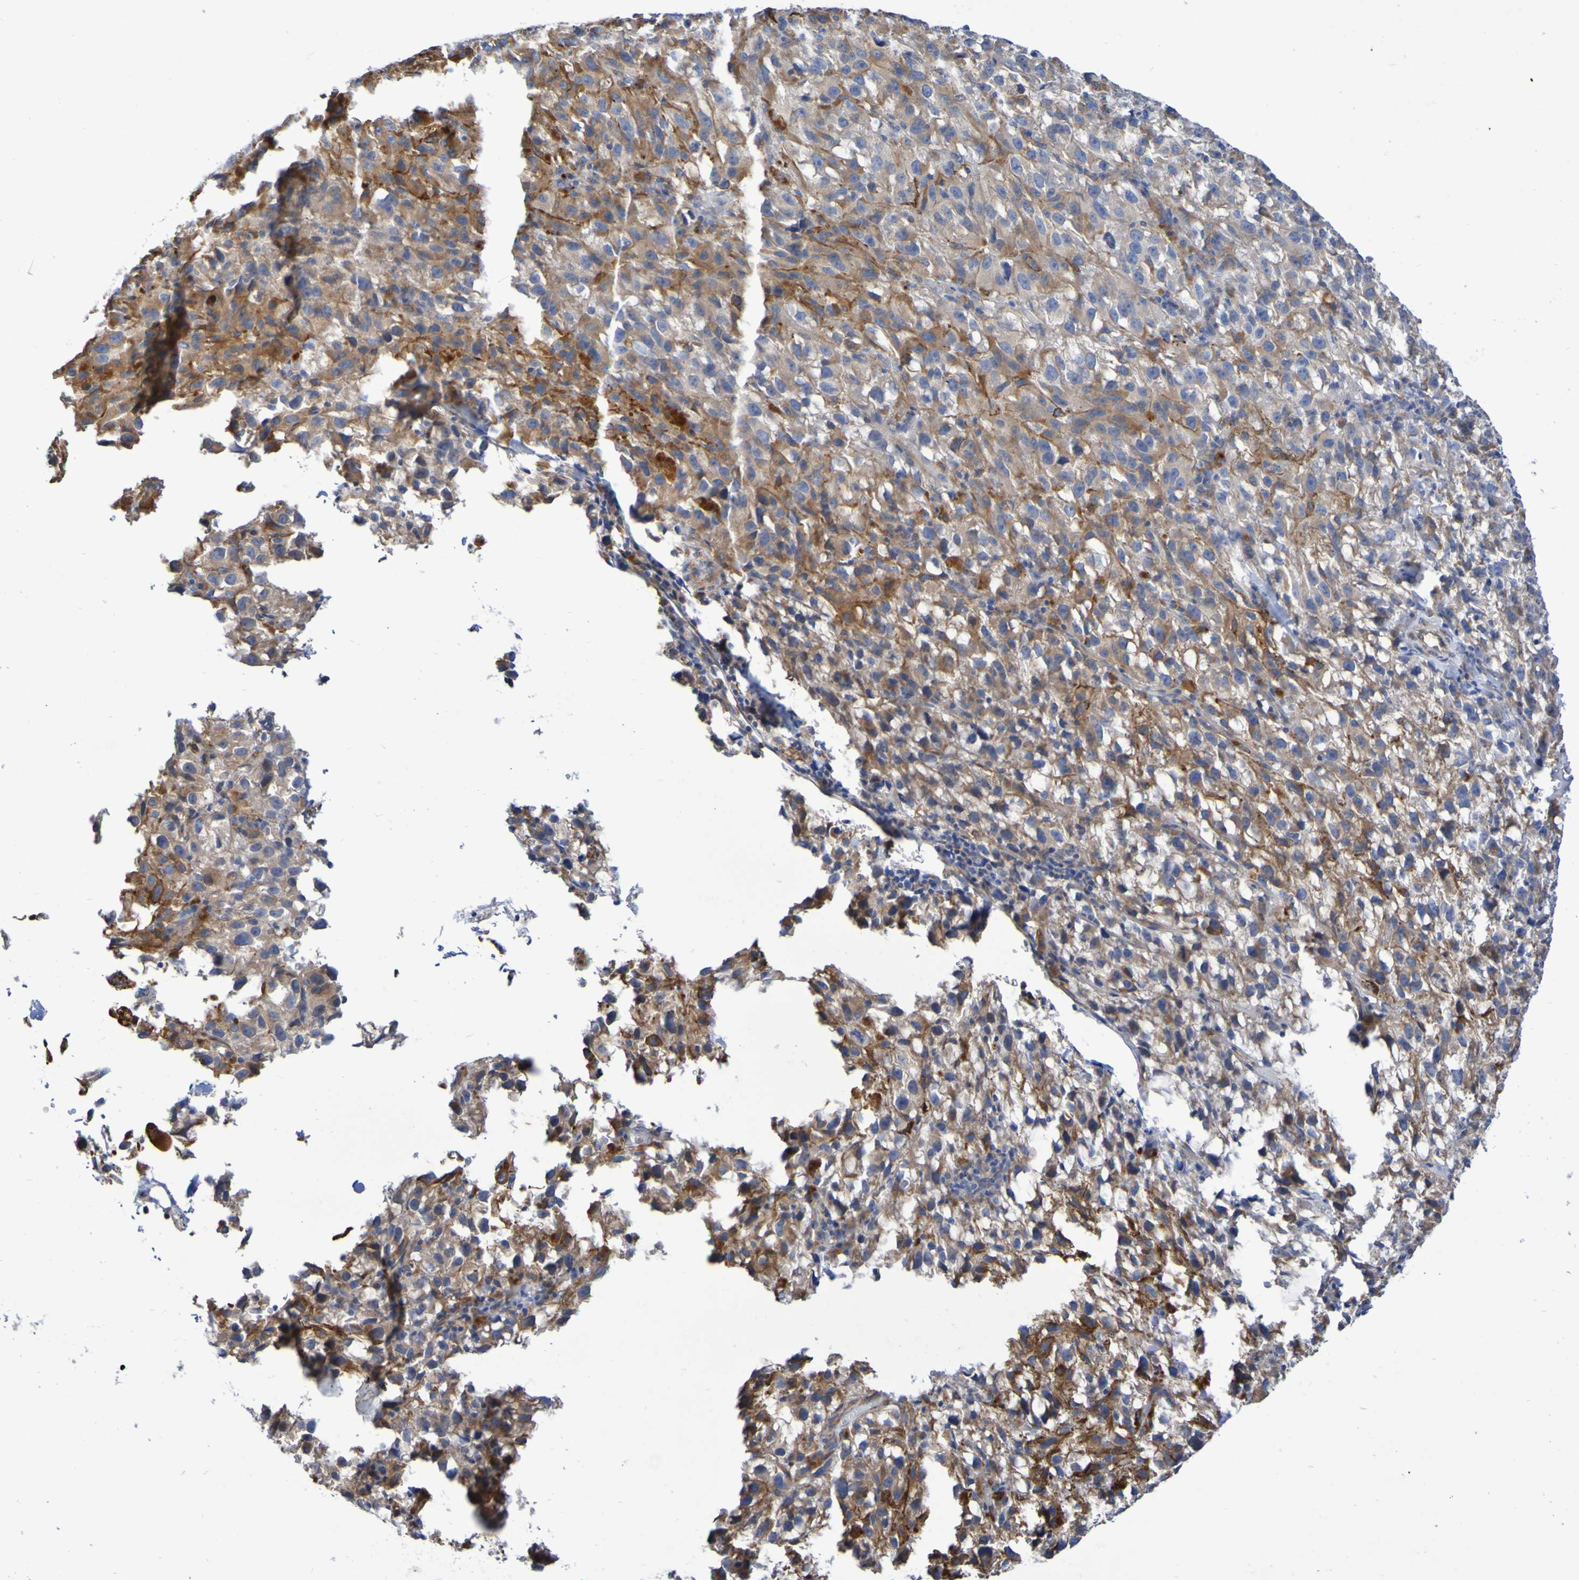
{"staining": {"intensity": "moderate", "quantity": ">75%", "location": "cytoplasmic/membranous"}, "tissue": "melanoma", "cell_type": "Tumor cells", "image_type": "cancer", "snomed": [{"axis": "morphology", "description": "Malignant melanoma, NOS"}, {"axis": "topography", "description": "Skin"}], "caption": "Melanoma stained for a protein shows moderate cytoplasmic/membranous positivity in tumor cells.", "gene": "SCRG1", "patient": {"sex": "female", "age": 104}}